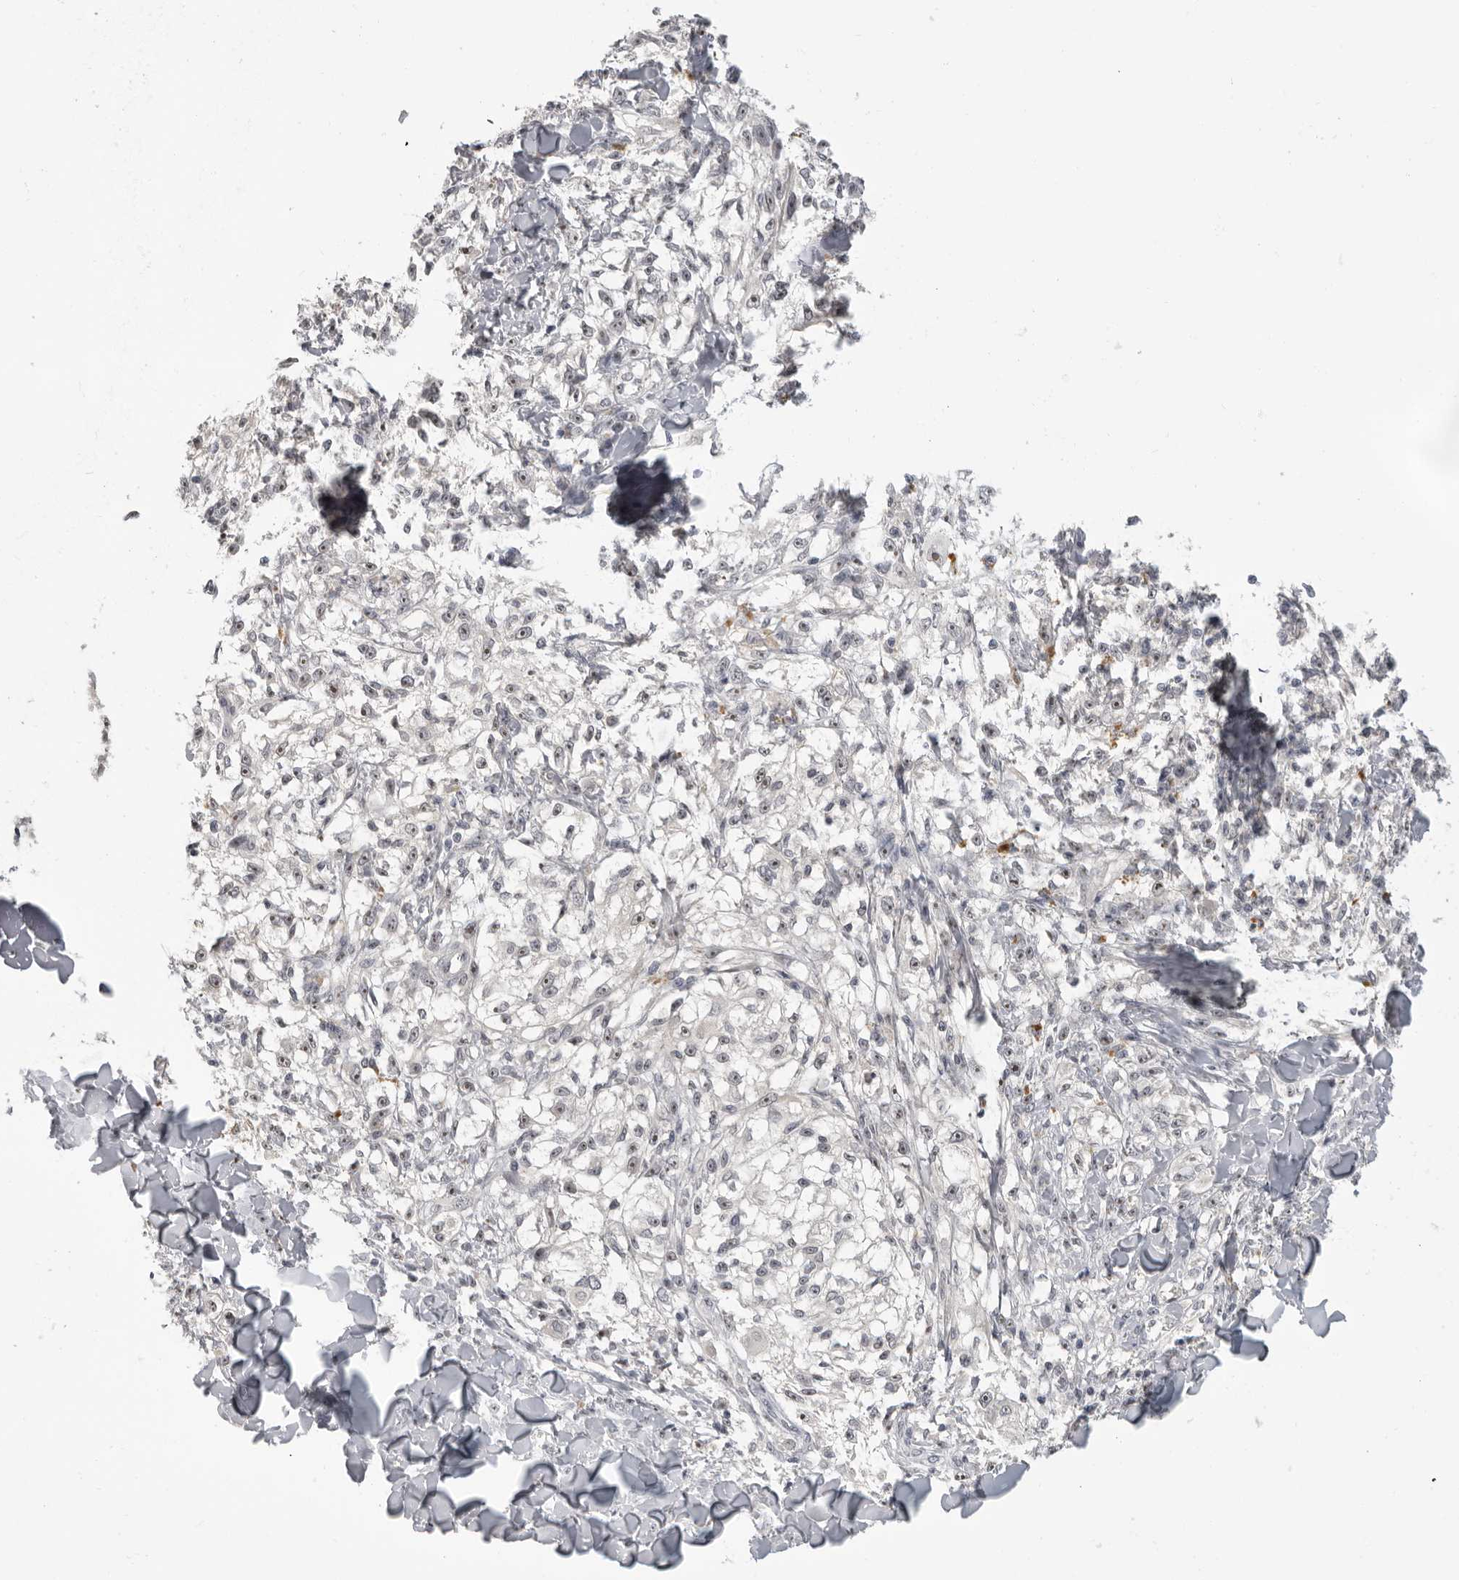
{"staining": {"intensity": "negative", "quantity": "none", "location": "none"}, "tissue": "melanoma", "cell_type": "Tumor cells", "image_type": "cancer", "snomed": [{"axis": "morphology", "description": "Malignant melanoma, NOS"}, {"axis": "topography", "description": "Skin of head"}], "caption": "Tumor cells are negative for protein expression in human melanoma. Brightfield microscopy of immunohistochemistry stained with DAB (3,3'-diaminobenzidine) (brown) and hematoxylin (blue), captured at high magnification.", "gene": "MRTO4", "patient": {"sex": "male", "age": 83}}